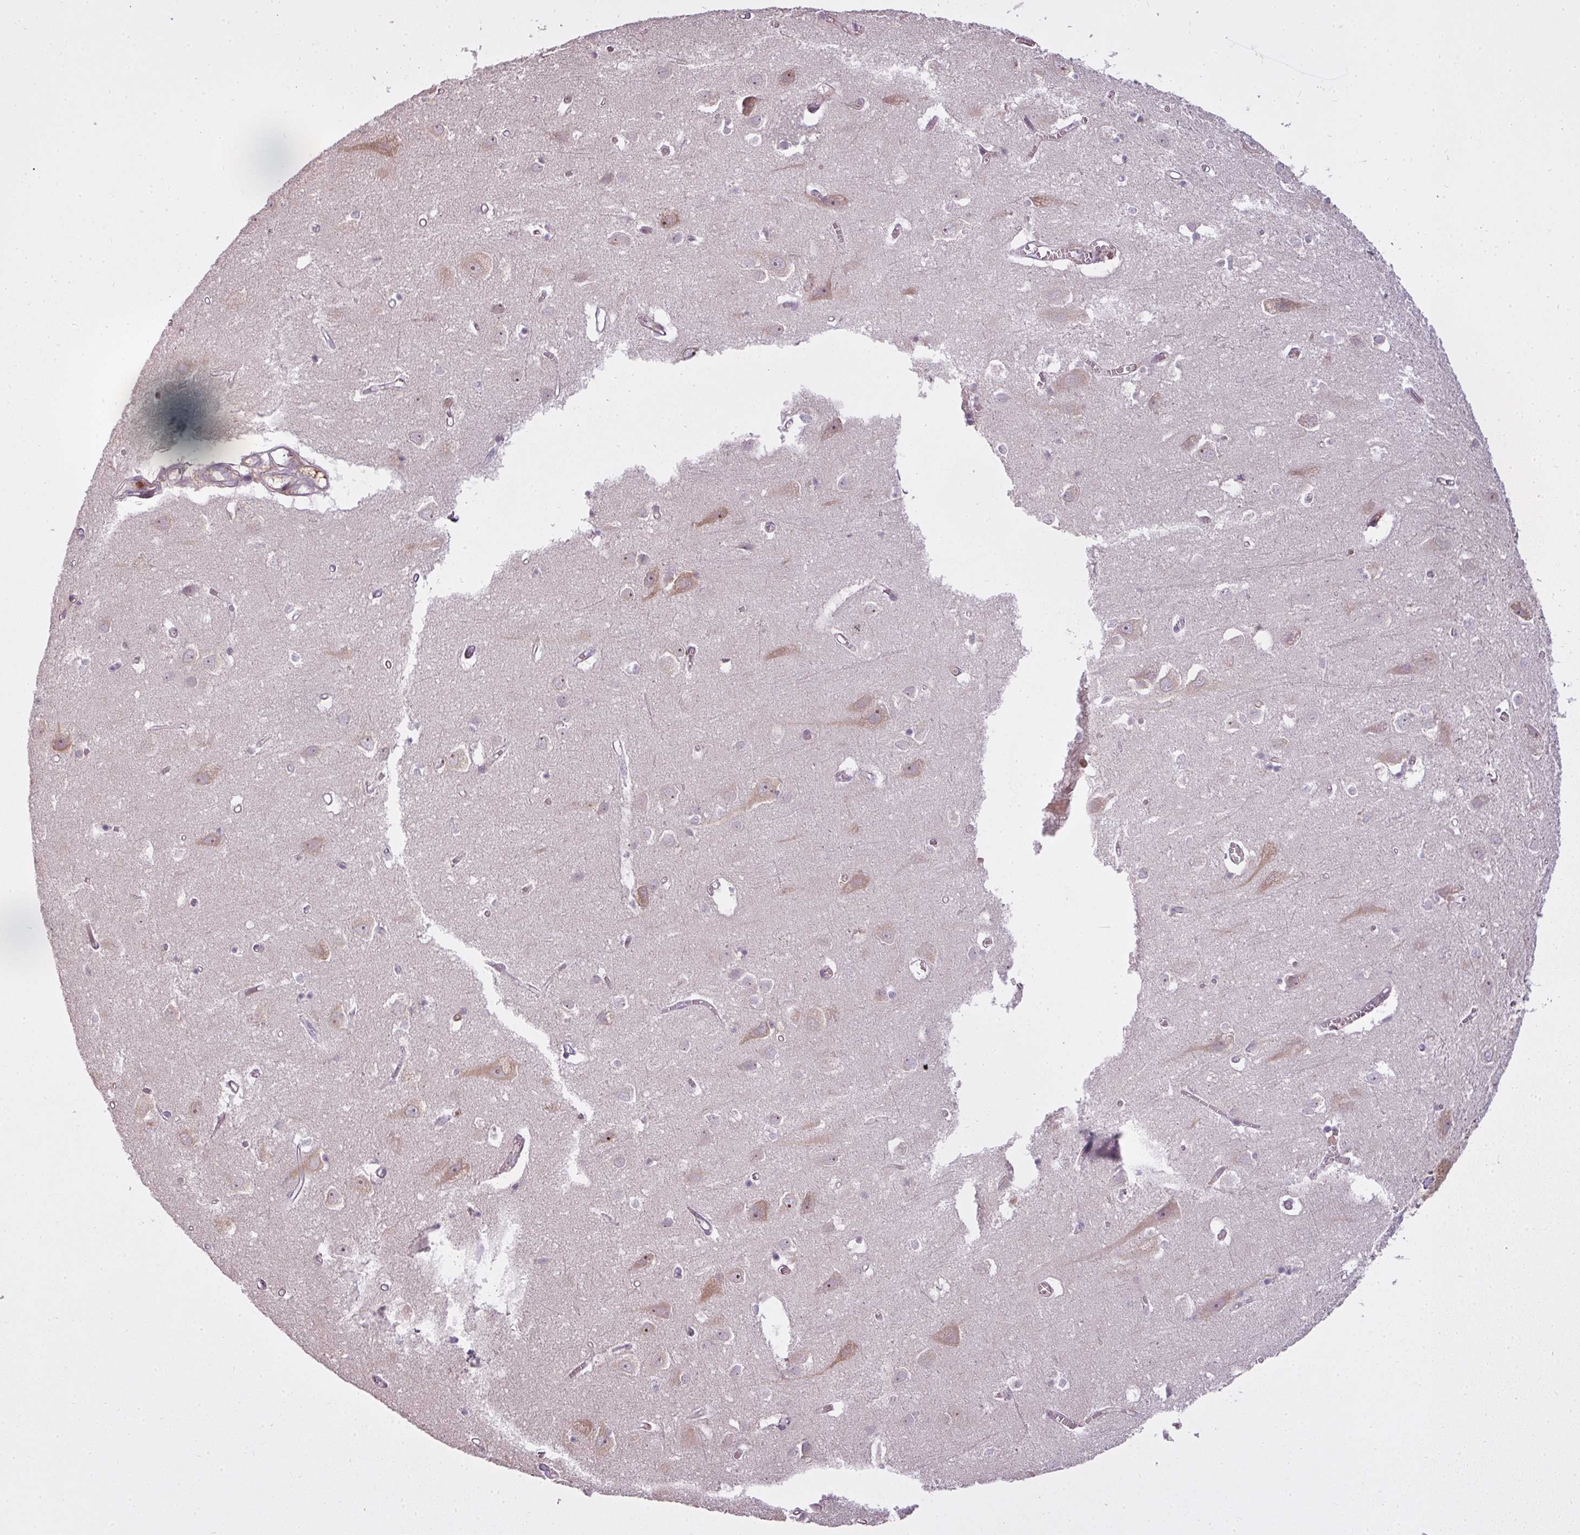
{"staining": {"intensity": "weak", "quantity": "25%-75%", "location": "cytoplasmic/membranous"}, "tissue": "cerebral cortex", "cell_type": "Endothelial cells", "image_type": "normal", "snomed": [{"axis": "morphology", "description": "Normal tissue, NOS"}, {"axis": "topography", "description": "Cerebral cortex"}], "caption": "Human cerebral cortex stained for a protein (brown) shows weak cytoplasmic/membranous positive expression in approximately 25%-75% of endothelial cells.", "gene": "STK4", "patient": {"sex": "male", "age": 70}}